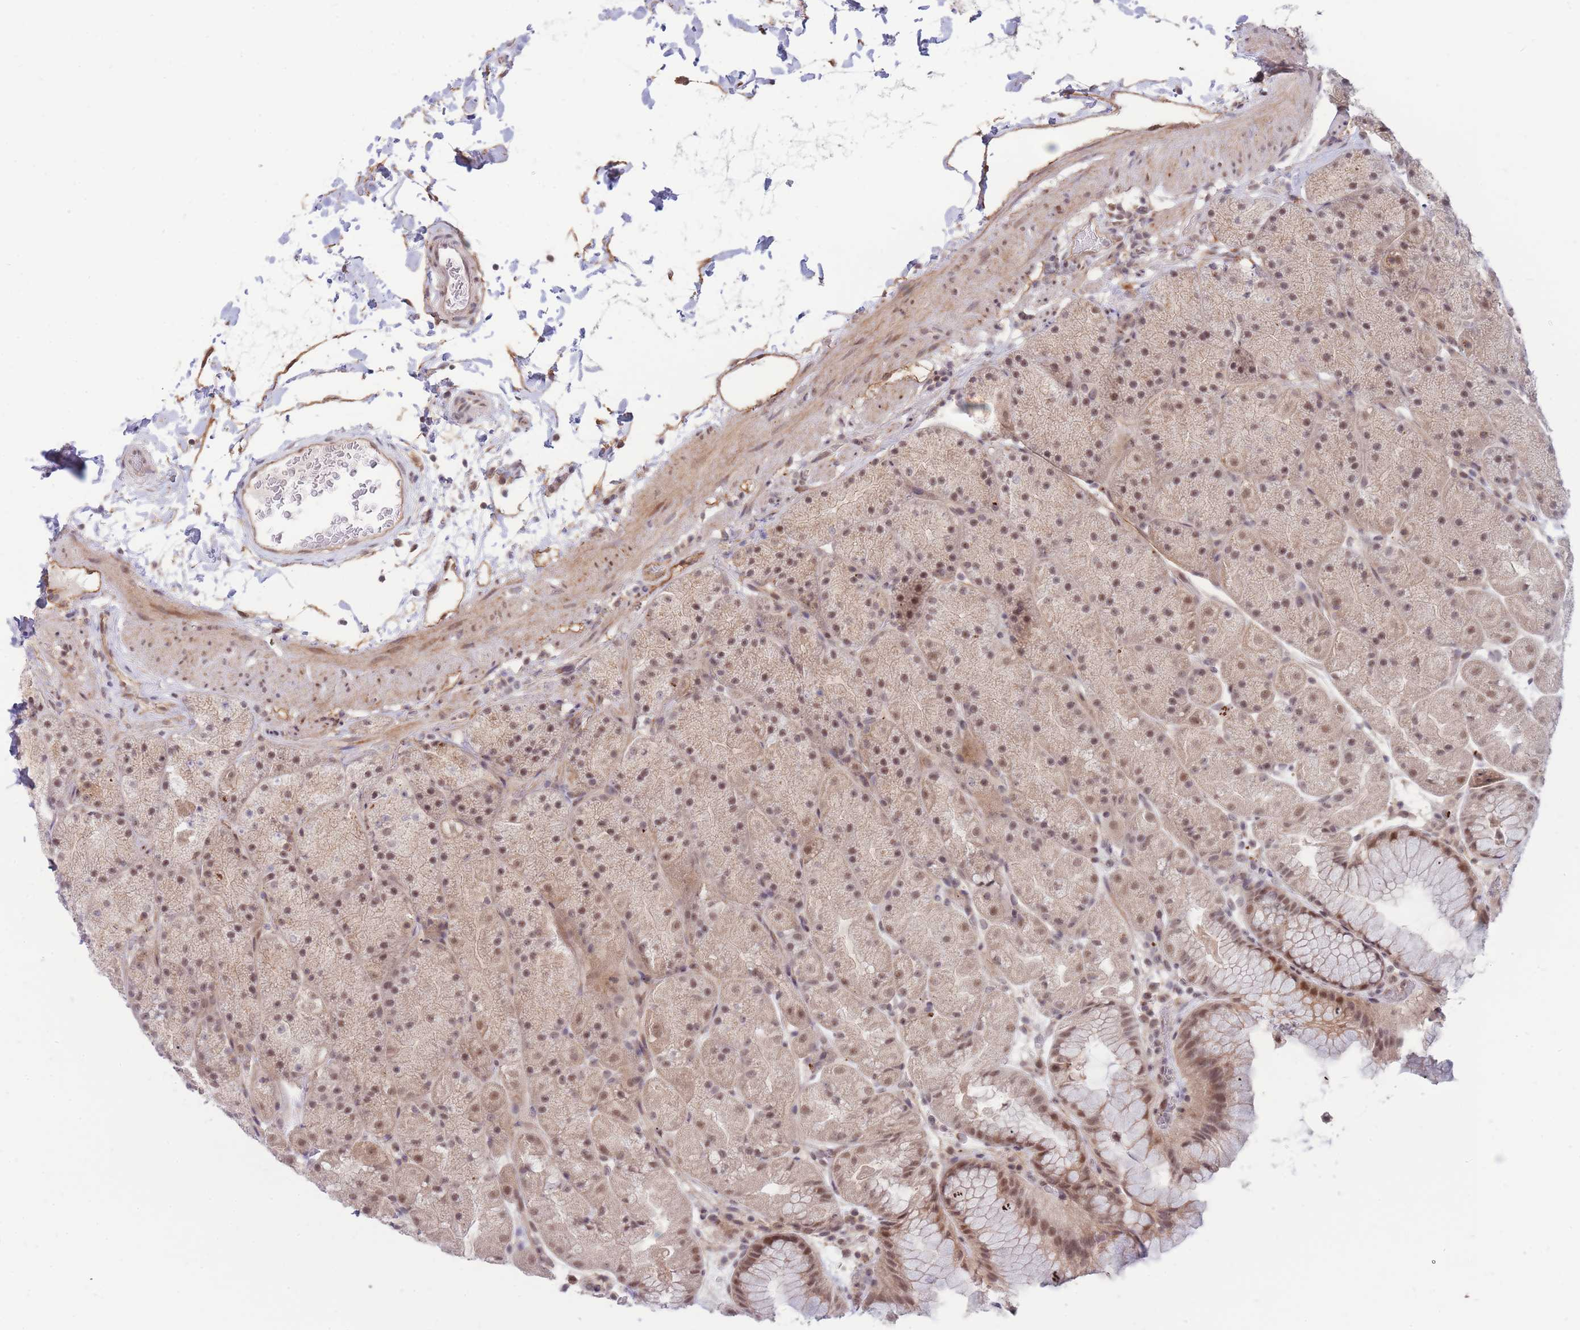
{"staining": {"intensity": "moderate", "quantity": ">75%", "location": "cytoplasmic/membranous,nuclear"}, "tissue": "stomach", "cell_type": "Glandular cells", "image_type": "normal", "snomed": [{"axis": "morphology", "description": "Normal tissue, NOS"}, {"axis": "topography", "description": "Stomach, upper"}, {"axis": "topography", "description": "Stomach, lower"}], "caption": "The histopathology image reveals staining of normal stomach, revealing moderate cytoplasmic/membranous,nuclear protein positivity (brown color) within glandular cells. (Brightfield microscopy of DAB IHC at high magnification).", "gene": "BOD1L1", "patient": {"sex": "male", "age": 67}}